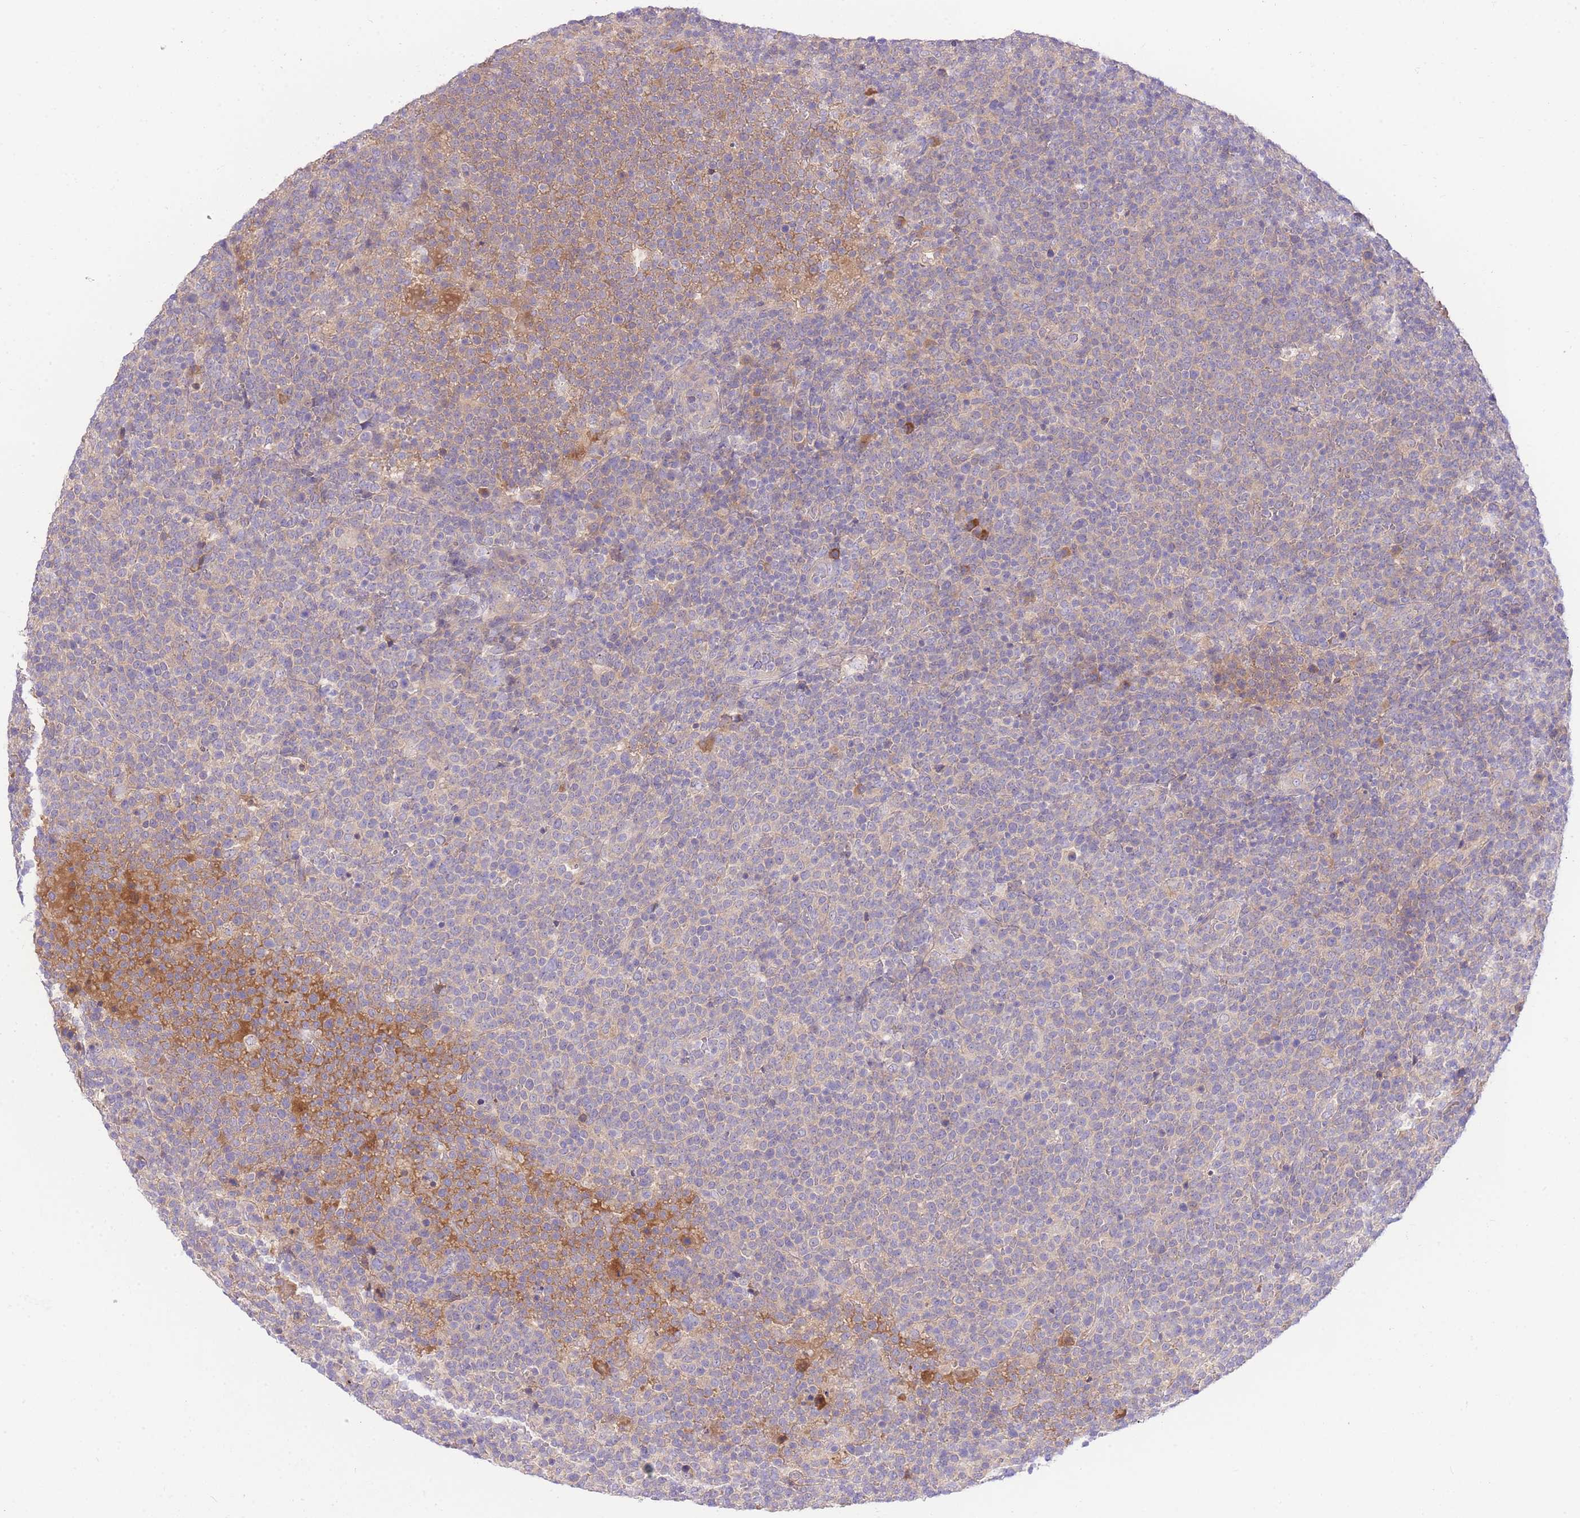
{"staining": {"intensity": "weak", "quantity": "25%-75%", "location": "cytoplasmic/membranous"}, "tissue": "lymphoma", "cell_type": "Tumor cells", "image_type": "cancer", "snomed": [{"axis": "morphology", "description": "Malignant lymphoma, non-Hodgkin's type, High grade"}, {"axis": "topography", "description": "Lymph node"}], "caption": "Lymphoma tissue shows weak cytoplasmic/membranous expression in approximately 25%-75% of tumor cells, visualized by immunohistochemistry. (DAB (3,3'-diaminobenzidine) = brown stain, brightfield microscopy at high magnification).", "gene": "LIPH", "patient": {"sex": "male", "age": 61}}